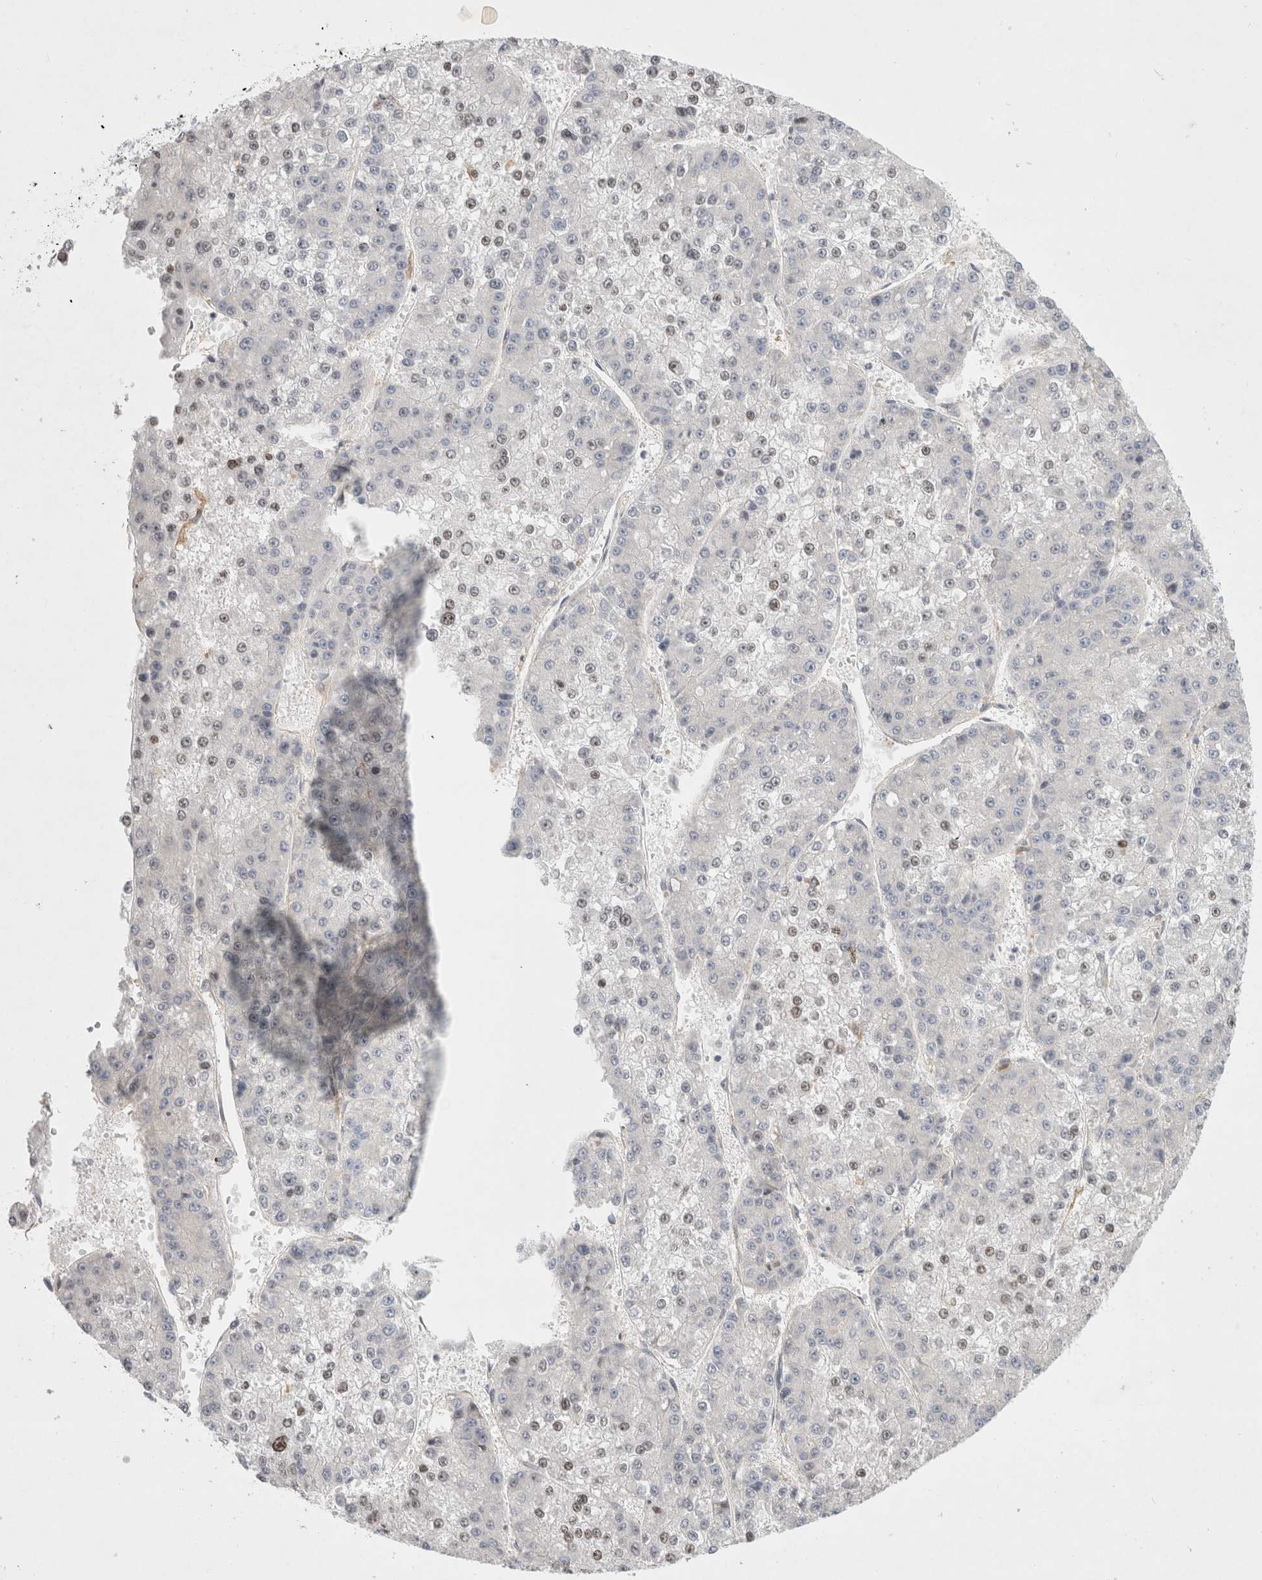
{"staining": {"intensity": "negative", "quantity": "none", "location": "none"}, "tissue": "liver cancer", "cell_type": "Tumor cells", "image_type": "cancer", "snomed": [{"axis": "morphology", "description": "Carcinoma, Hepatocellular, NOS"}, {"axis": "topography", "description": "Liver"}], "caption": "The image exhibits no staining of tumor cells in liver cancer. (Stains: DAB (3,3'-diaminobenzidine) immunohistochemistry (IHC) with hematoxylin counter stain, Microscopy: brightfield microscopy at high magnification).", "gene": "CDCA7L", "patient": {"sex": "female", "age": 73}}